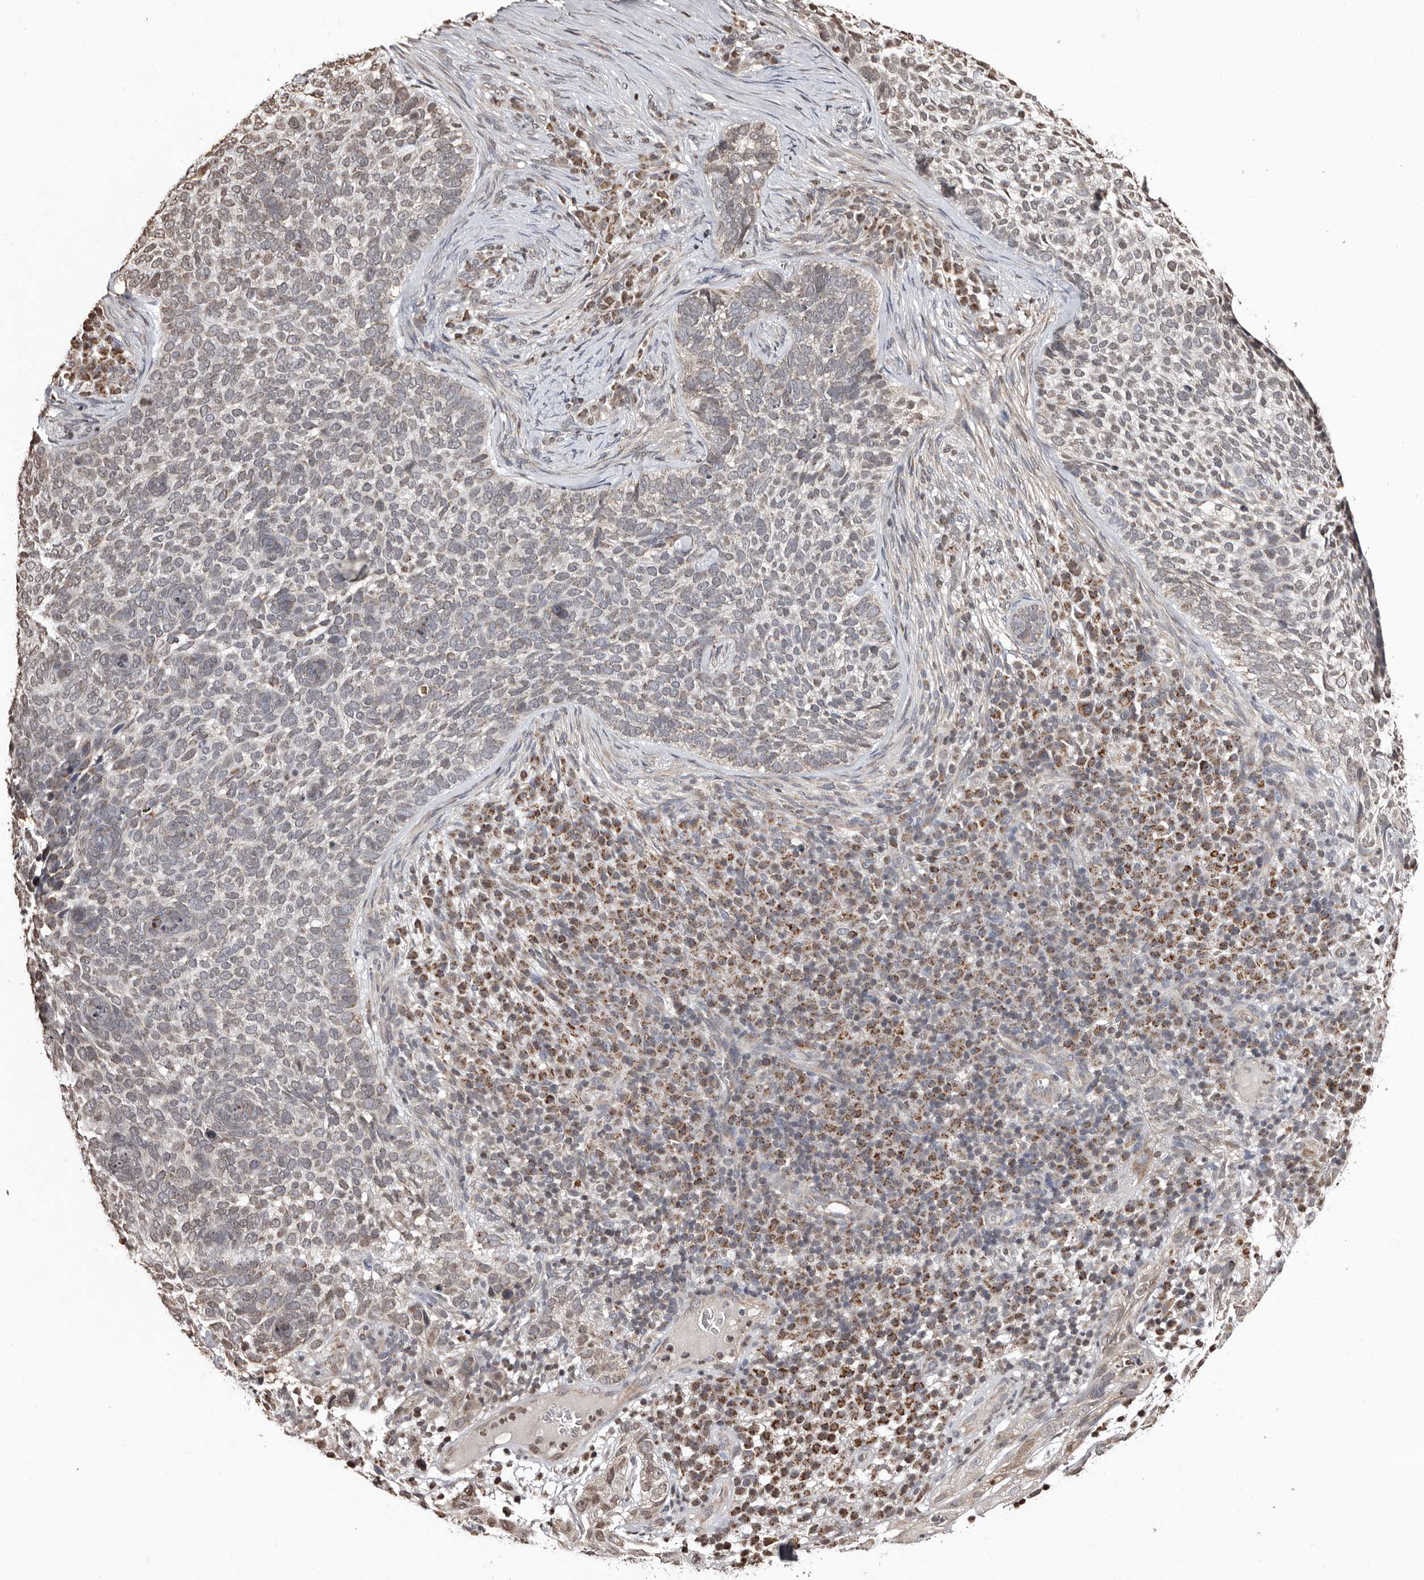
{"staining": {"intensity": "negative", "quantity": "none", "location": "none"}, "tissue": "skin cancer", "cell_type": "Tumor cells", "image_type": "cancer", "snomed": [{"axis": "morphology", "description": "Basal cell carcinoma"}, {"axis": "topography", "description": "Skin"}], "caption": "Tumor cells are negative for brown protein staining in skin basal cell carcinoma.", "gene": "CCDC190", "patient": {"sex": "female", "age": 64}}